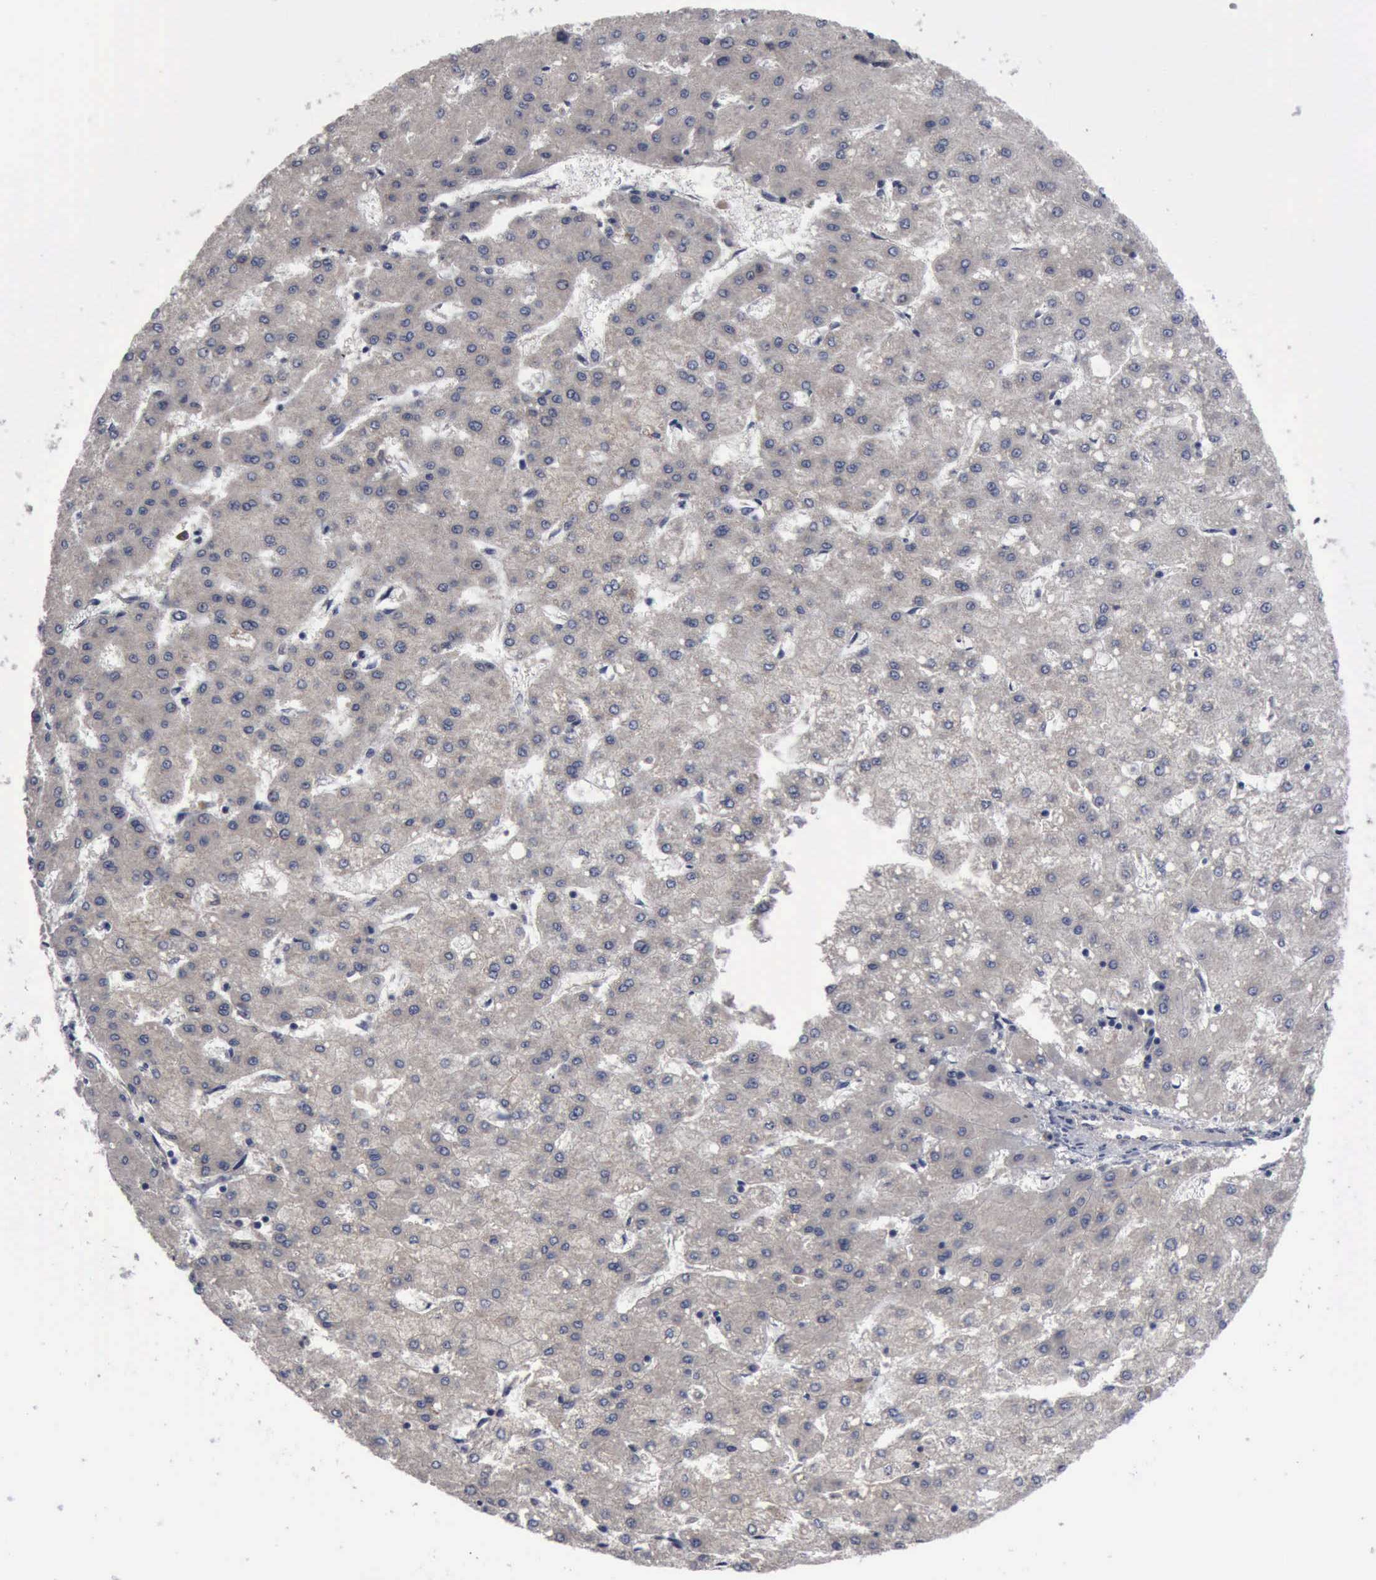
{"staining": {"intensity": "weak", "quantity": ">75%", "location": "cytoplasmic/membranous"}, "tissue": "liver cancer", "cell_type": "Tumor cells", "image_type": "cancer", "snomed": [{"axis": "morphology", "description": "Carcinoma, Hepatocellular, NOS"}, {"axis": "topography", "description": "Liver"}], "caption": "Immunohistochemical staining of liver cancer displays low levels of weak cytoplasmic/membranous protein positivity in approximately >75% of tumor cells.", "gene": "MYO18B", "patient": {"sex": "female", "age": 52}}